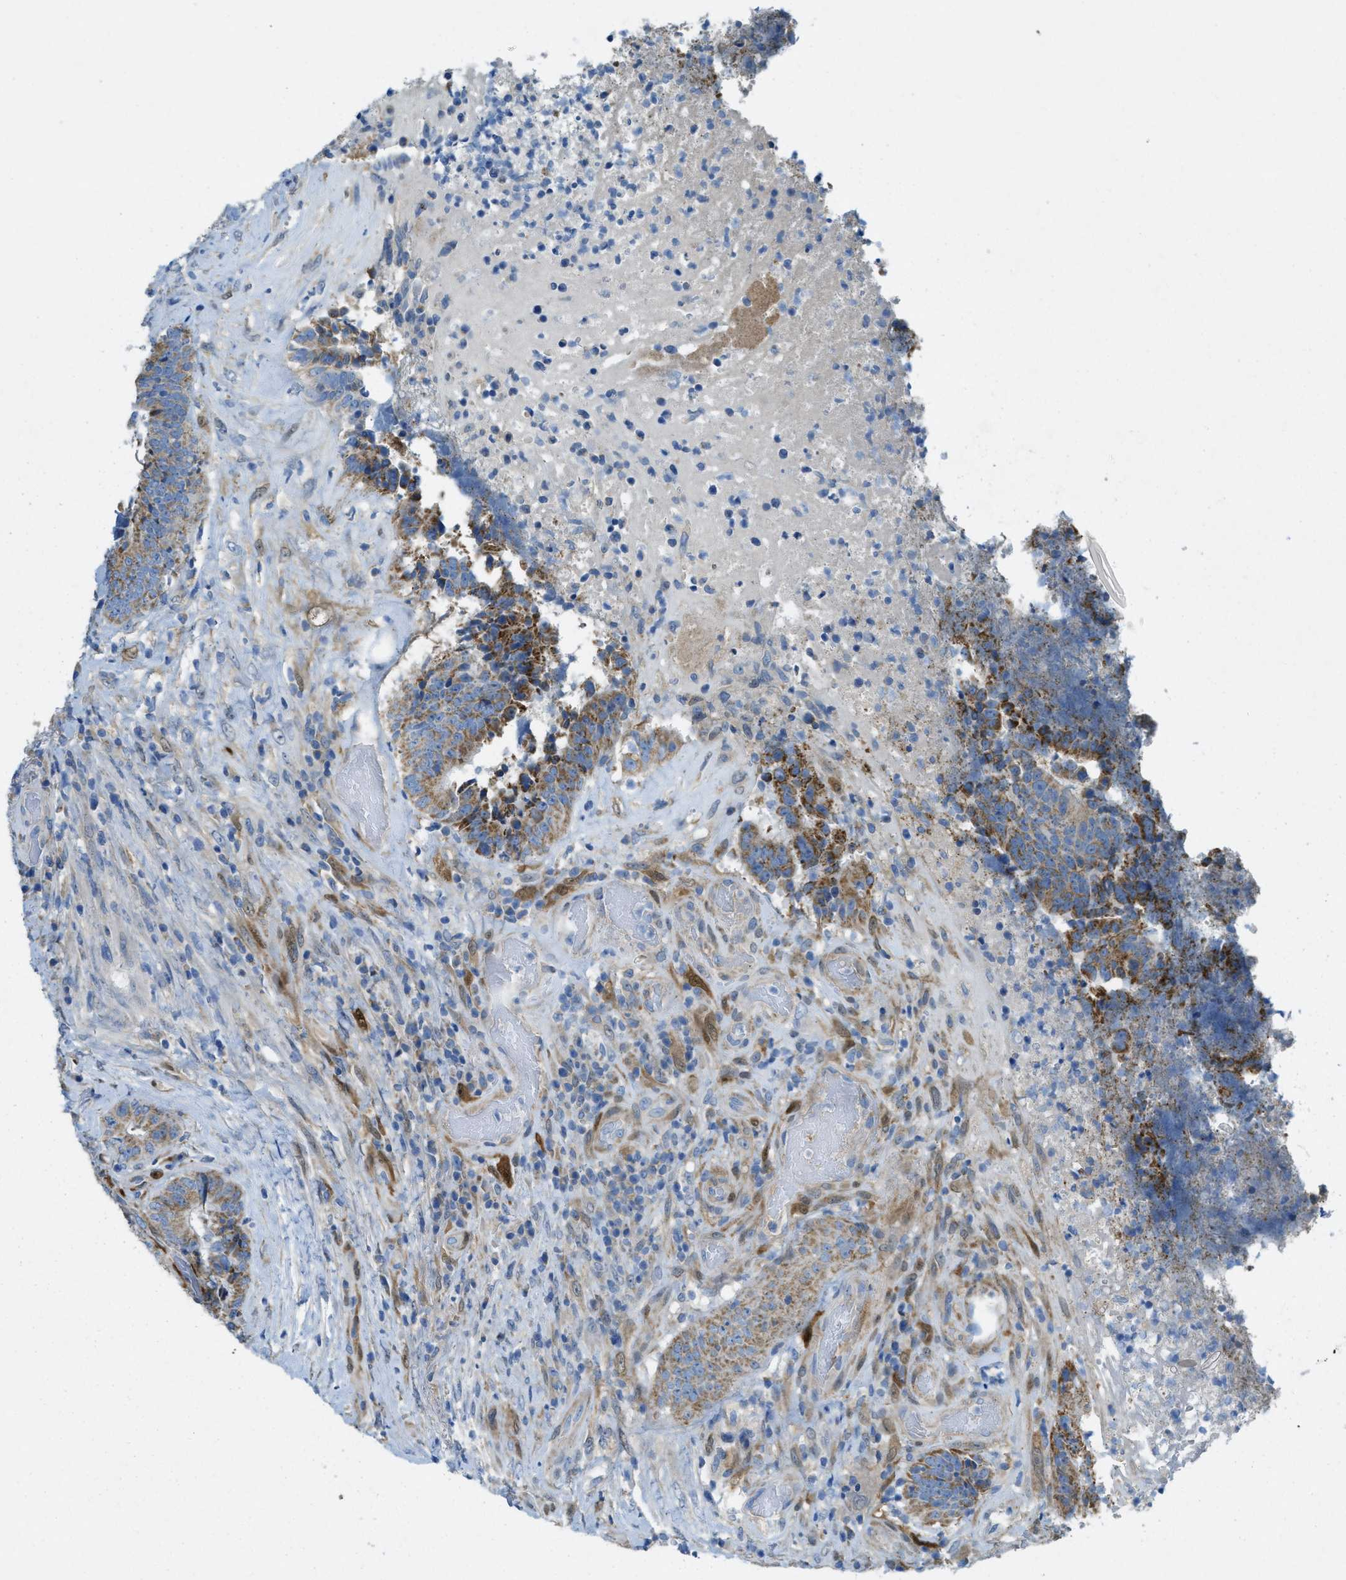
{"staining": {"intensity": "moderate", "quantity": ">75%", "location": "cytoplasmic/membranous"}, "tissue": "colorectal cancer", "cell_type": "Tumor cells", "image_type": "cancer", "snomed": [{"axis": "morphology", "description": "Adenocarcinoma, NOS"}, {"axis": "topography", "description": "Rectum"}], "caption": "IHC (DAB) staining of human colorectal cancer (adenocarcinoma) shows moderate cytoplasmic/membranous protein staining in about >75% of tumor cells. (Stains: DAB in brown, nuclei in blue, Microscopy: brightfield microscopy at high magnification).", "gene": "CYGB", "patient": {"sex": "male", "age": 72}}